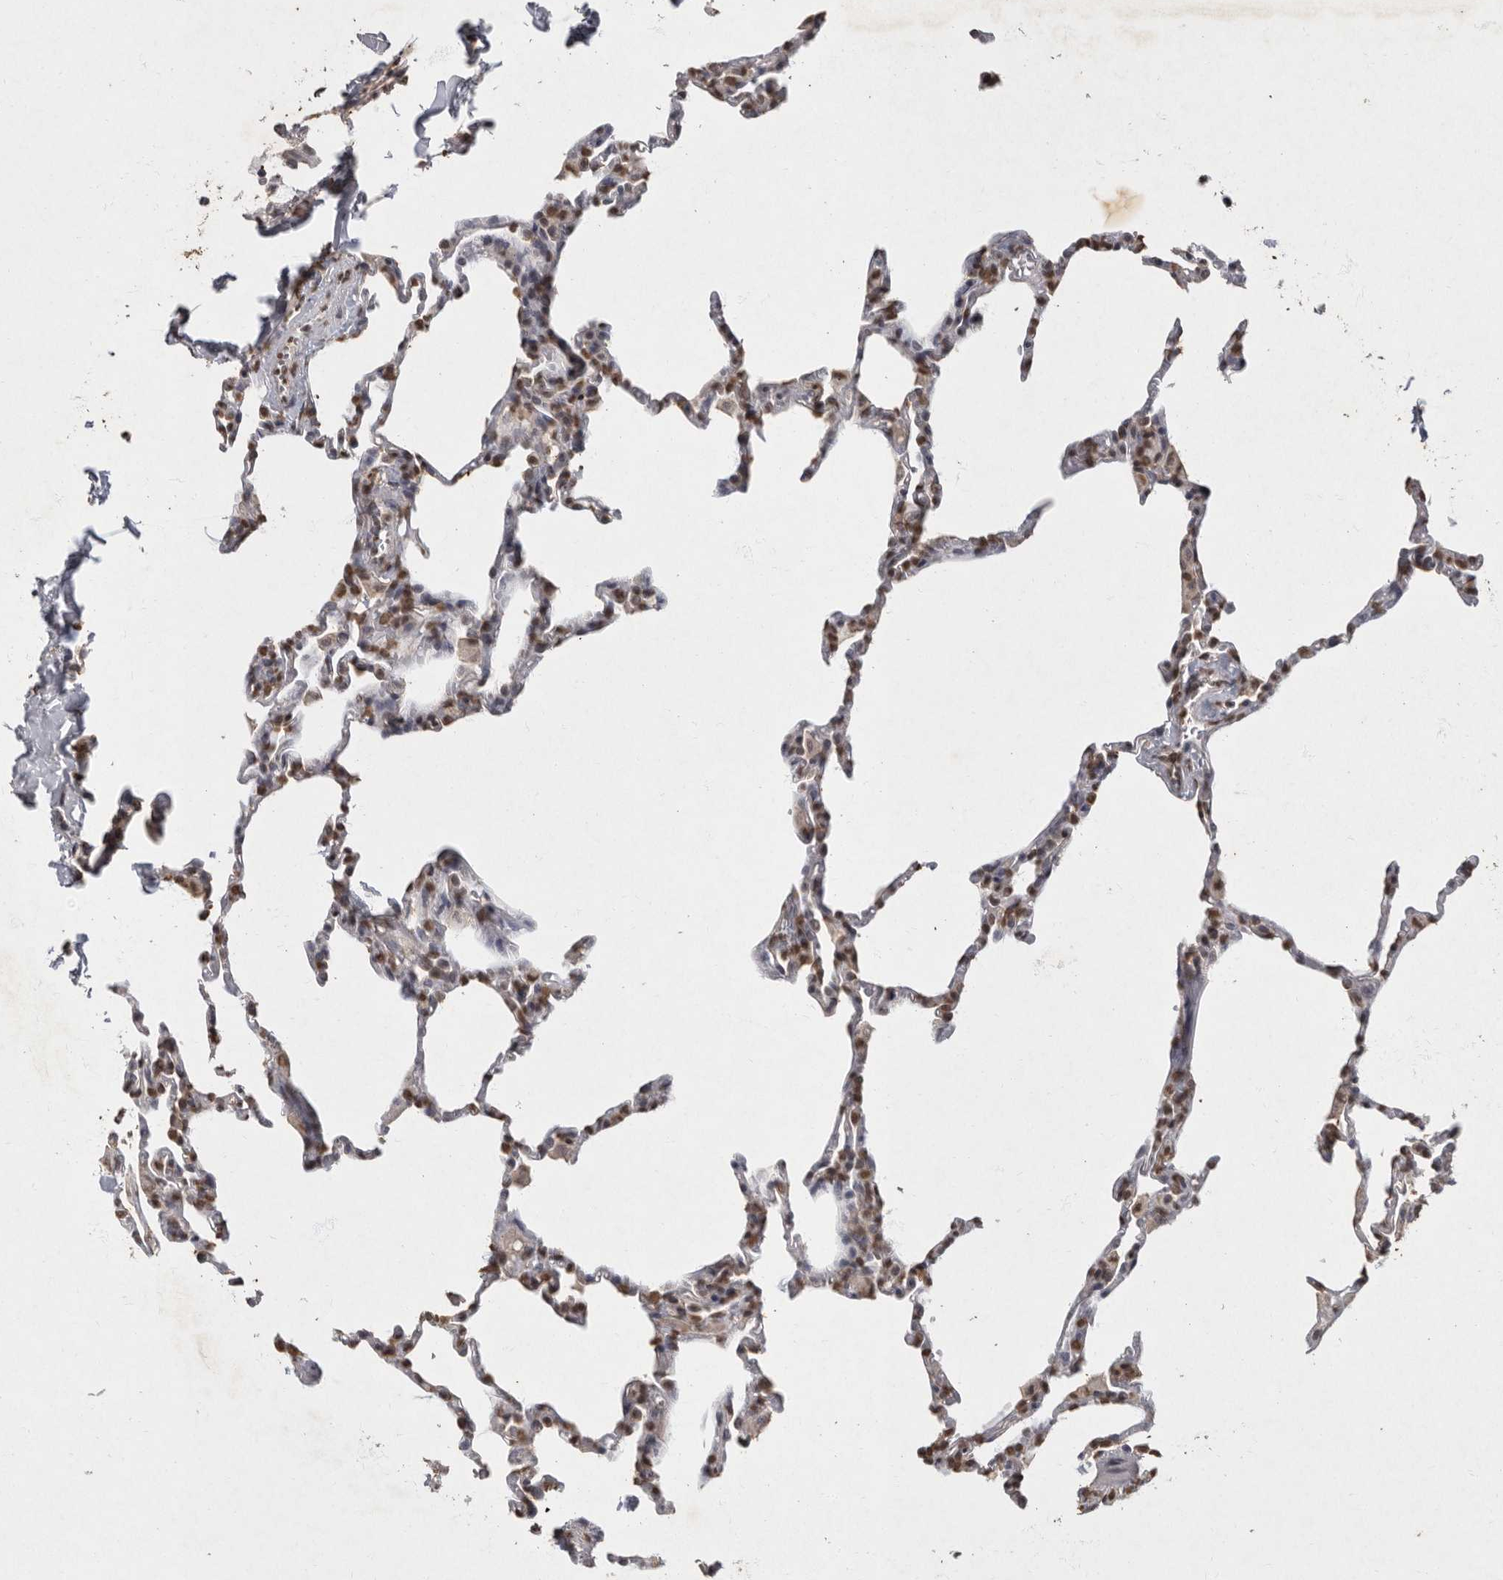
{"staining": {"intensity": "moderate", "quantity": "25%-75%", "location": "nuclear"}, "tissue": "lung", "cell_type": "Alveolar cells", "image_type": "normal", "snomed": [{"axis": "morphology", "description": "Normal tissue, NOS"}, {"axis": "topography", "description": "Lung"}], "caption": "The immunohistochemical stain labels moderate nuclear positivity in alveolar cells of normal lung. (IHC, brightfield microscopy, high magnification).", "gene": "NBL1", "patient": {"sex": "male", "age": 20}}